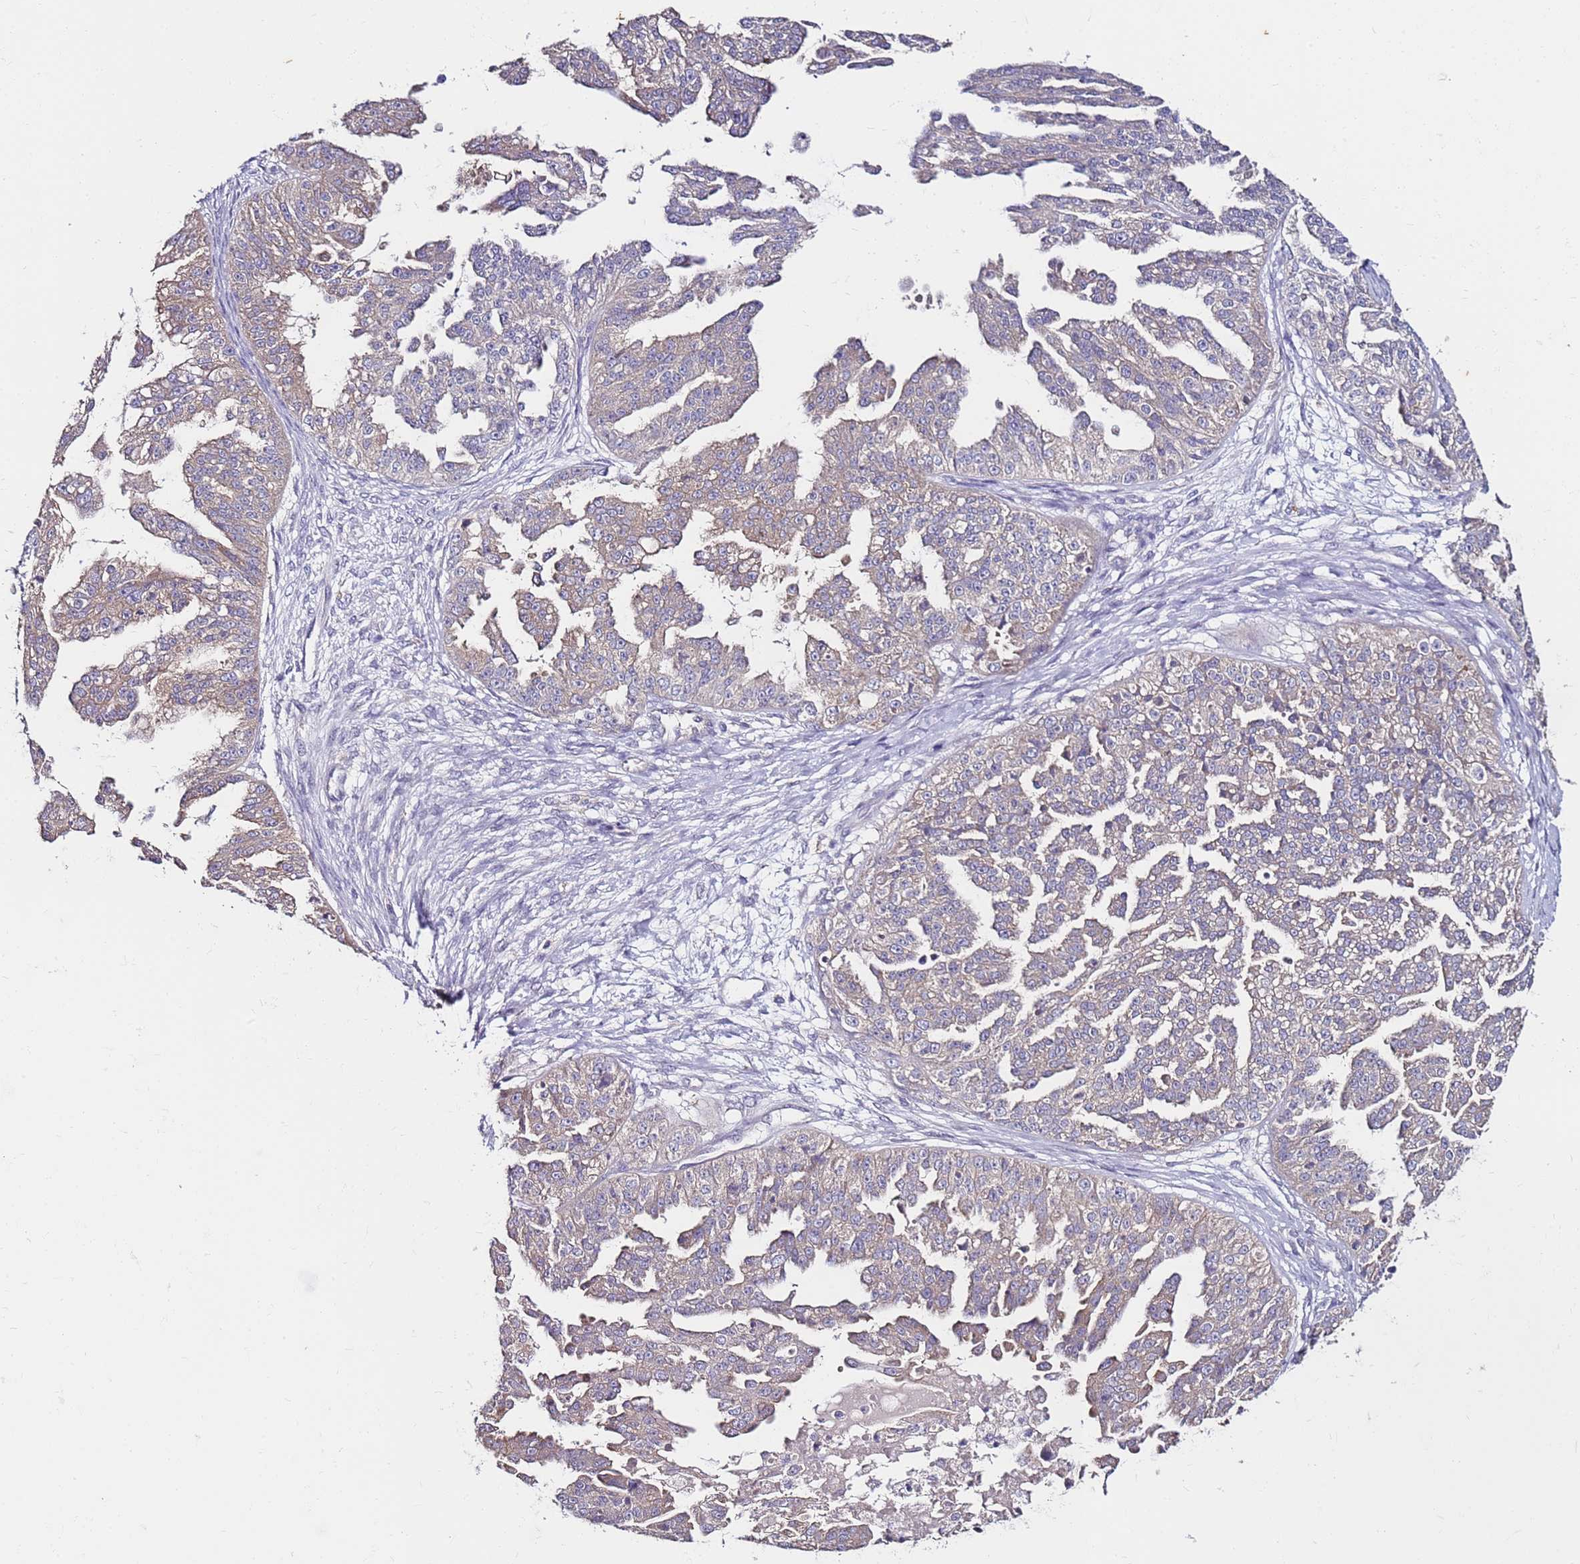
{"staining": {"intensity": "negative", "quantity": "none", "location": "none"}, "tissue": "ovarian cancer", "cell_type": "Tumor cells", "image_type": "cancer", "snomed": [{"axis": "morphology", "description": "Cystadenocarcinoma, serous, NOS"}, {"axis": "topography", "description": "Ovary"}], "caption": "Ovarian serous cystadenocarcinoma was stained to show a protein in brown. There is no significant expression in tumor cells. (Stains: DAB (3,3'-diaminobenzidine) immunohistochemistry with hematoxylin counter stain, Microscopy: brightfield microscopy at high magnification).", "gene": "SRRM5", "patient": {"sex": "female", "age": 58}}